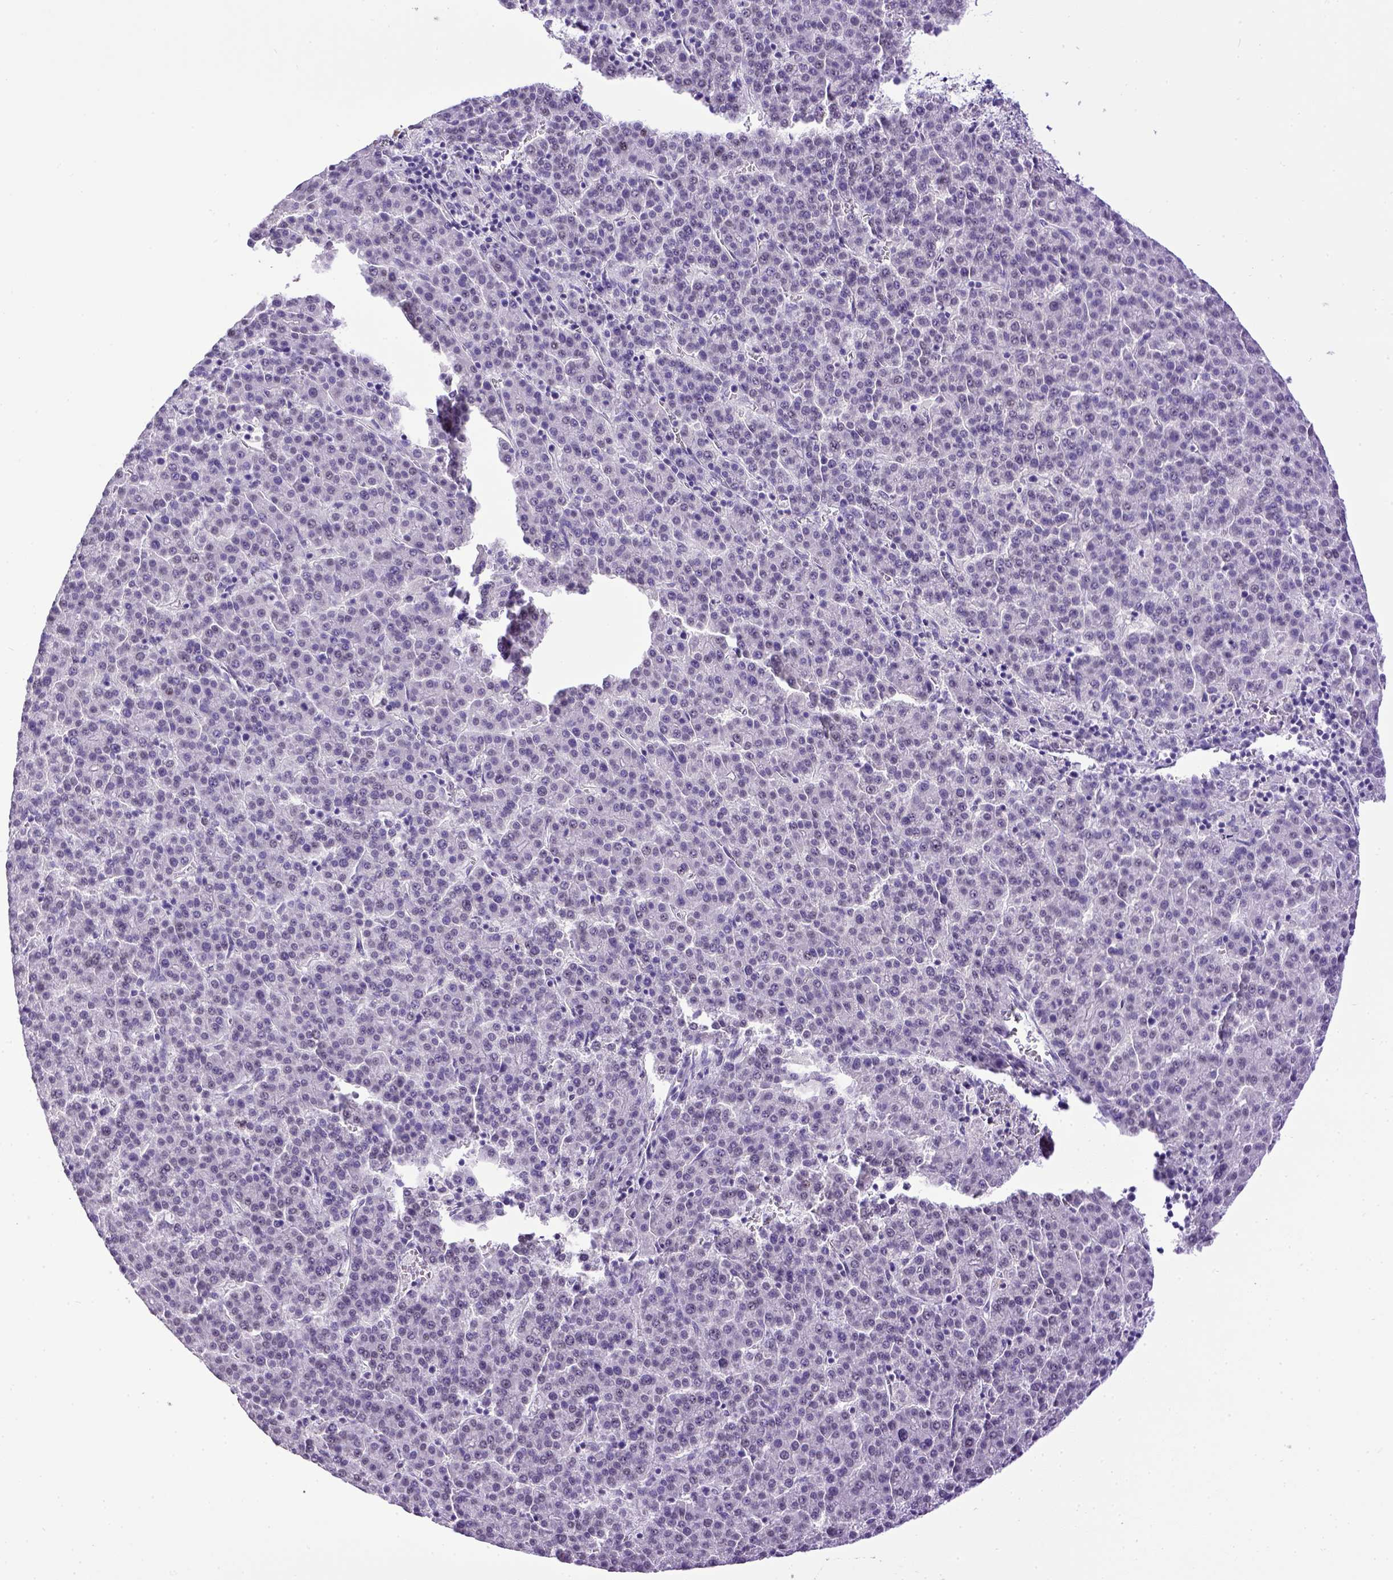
{"staining": {"intensity": "weak", "quantity": "<25%", "location": "nuclear"}, "tissue": "liver cancer", "cell_type": "Tumor cells", "image_type": "cancer", "snomed": [{"axis": "morphology", "description": "Carcinoma, Hepatocellular, NOS"}, {"axis": "topography", "description": "Liver"}], "caption": "DAB (3,3'-diaminobenzidine) immunohistochemical staining of human hepatocellular carcinoma (liver) exhibits no significant staining in tumor cells. (IHC, brightfield microscopy, high magnification).", "gene": "ESR1", "patient": {"sex": "female", "age": 58}}